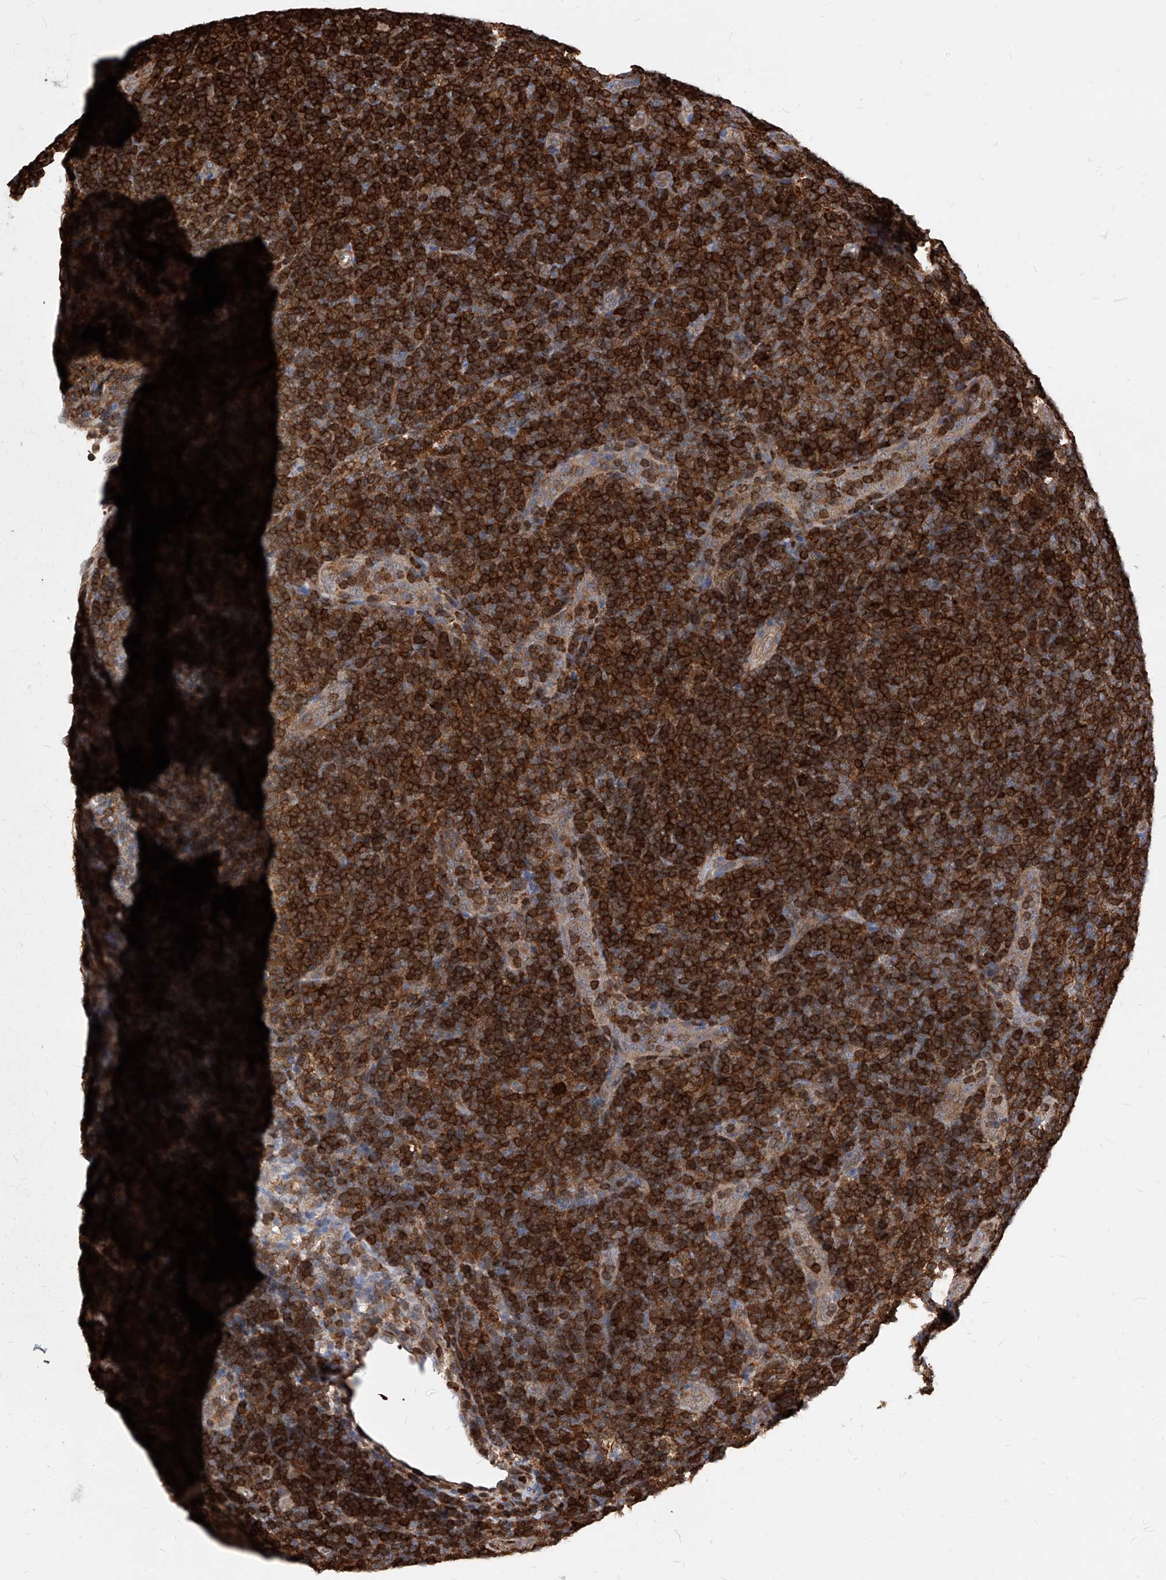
{"staining": {"intensity": "negative", "quantity": "none", "location": "none"}, "tissue": "lymphoma", "cell_type": "Tumor cells", "image_type": "cancer", "snomed": [{"axis": "morphology", "description": "Hodgkin's disease, NOS"}, {"axis": "topography", "description": "Lymph node"}], "caption": "An immunohistochemistry image of Hodgkin's disease is shown. There is no staining in tumor cells of Hodgkin's disease.", "gene": "ABRACL", "patient": {"sex": "female", "age": 57}}